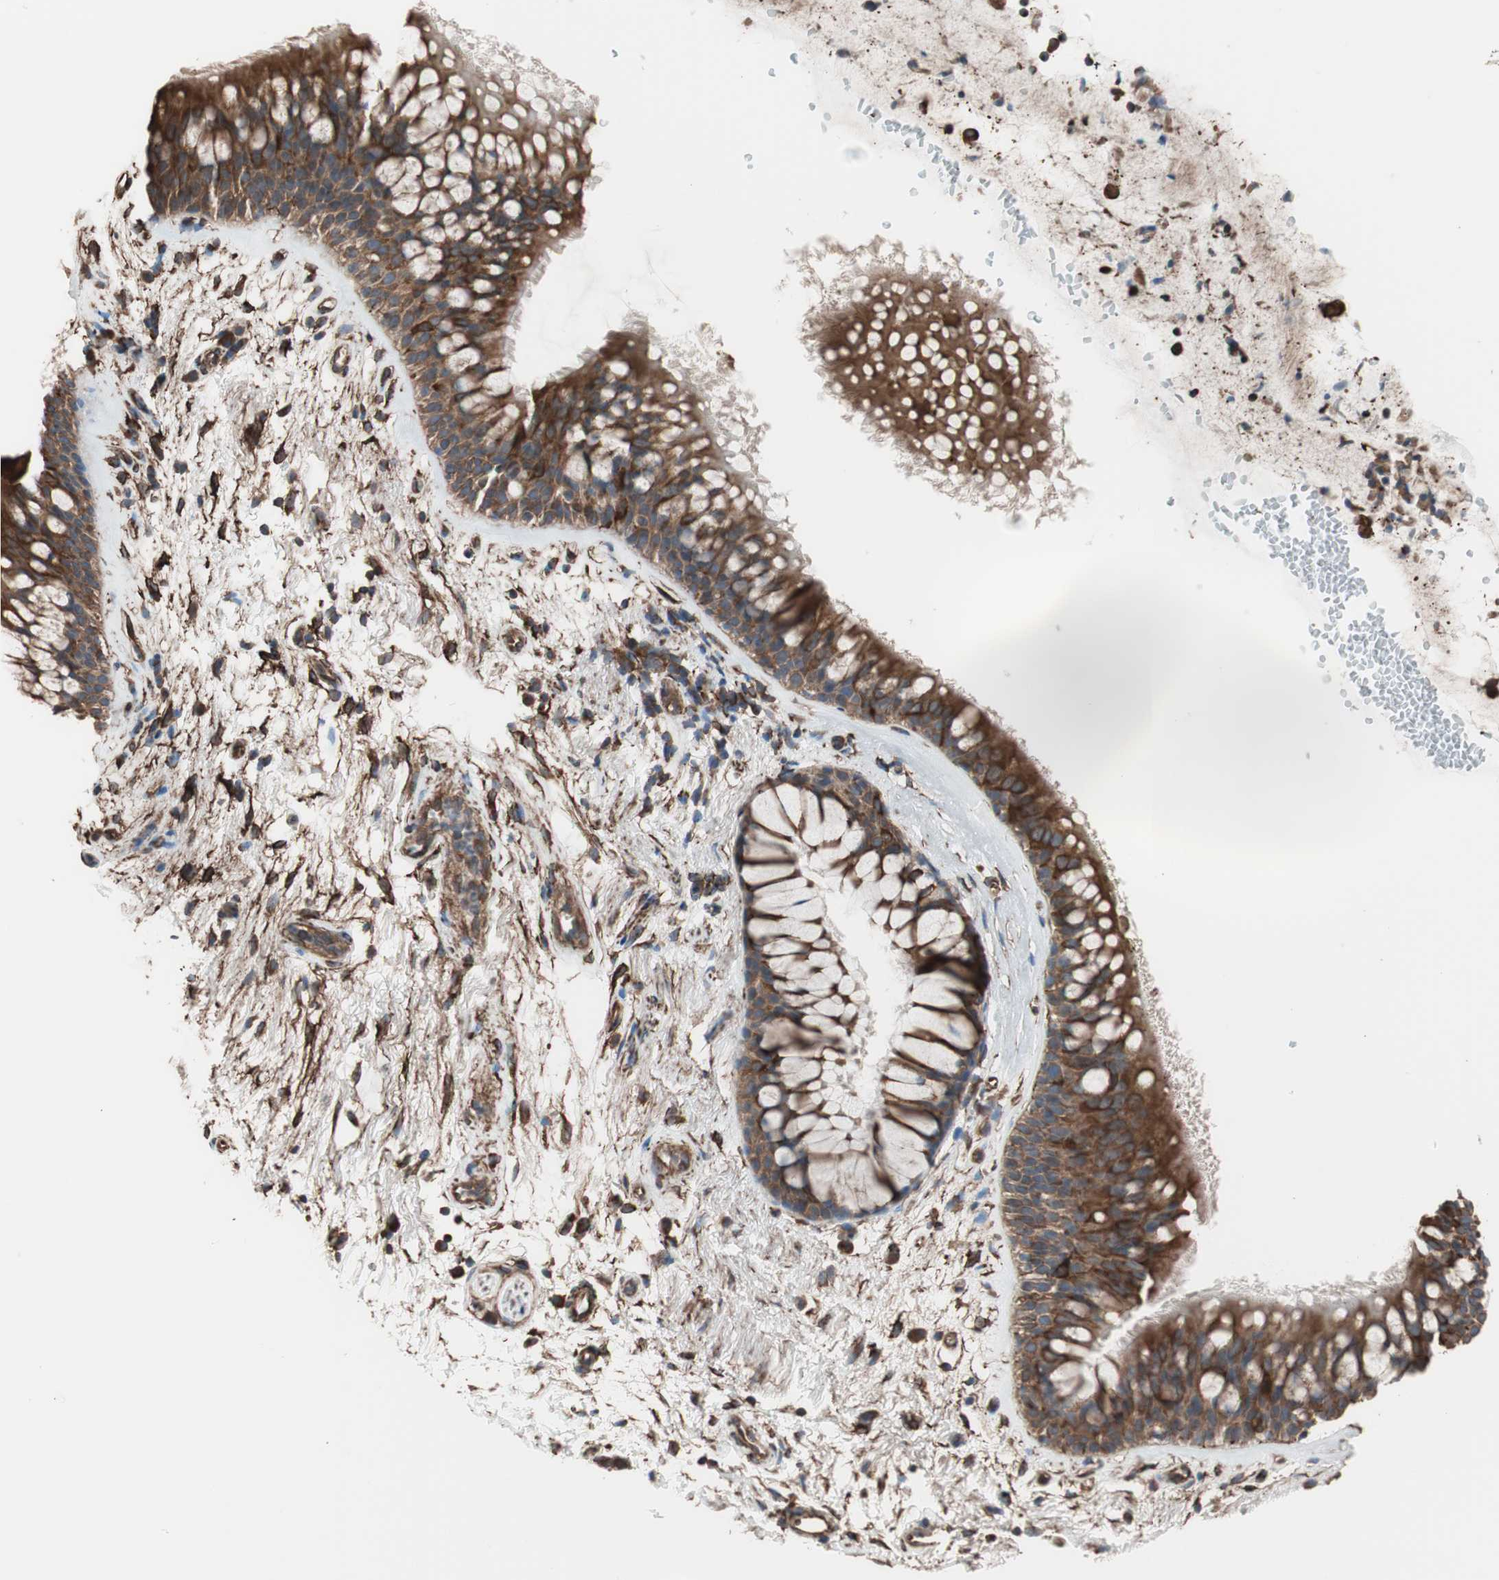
{"staining": {"intensity": "strong", "quantity": ">75%", "location": "cytoplasmic/membranous"}, "tissue": "bronchus", "cell_type": "Respiratory epithelial cells", "image_type": "normal", "snomed": [{"axis": "morphology", "description": "Normal tissue, NOS"}, {"axis": "topography", "description": "Bronchus"}], "caption": "Brown immunohistochemical staining in benign human bronchus reveals strong cytoplasmic/membranous expression in about >75% of respiratory epithelial cells.", "gene": "GPSM2", "patient": {"sex": "female", "age": 54}}